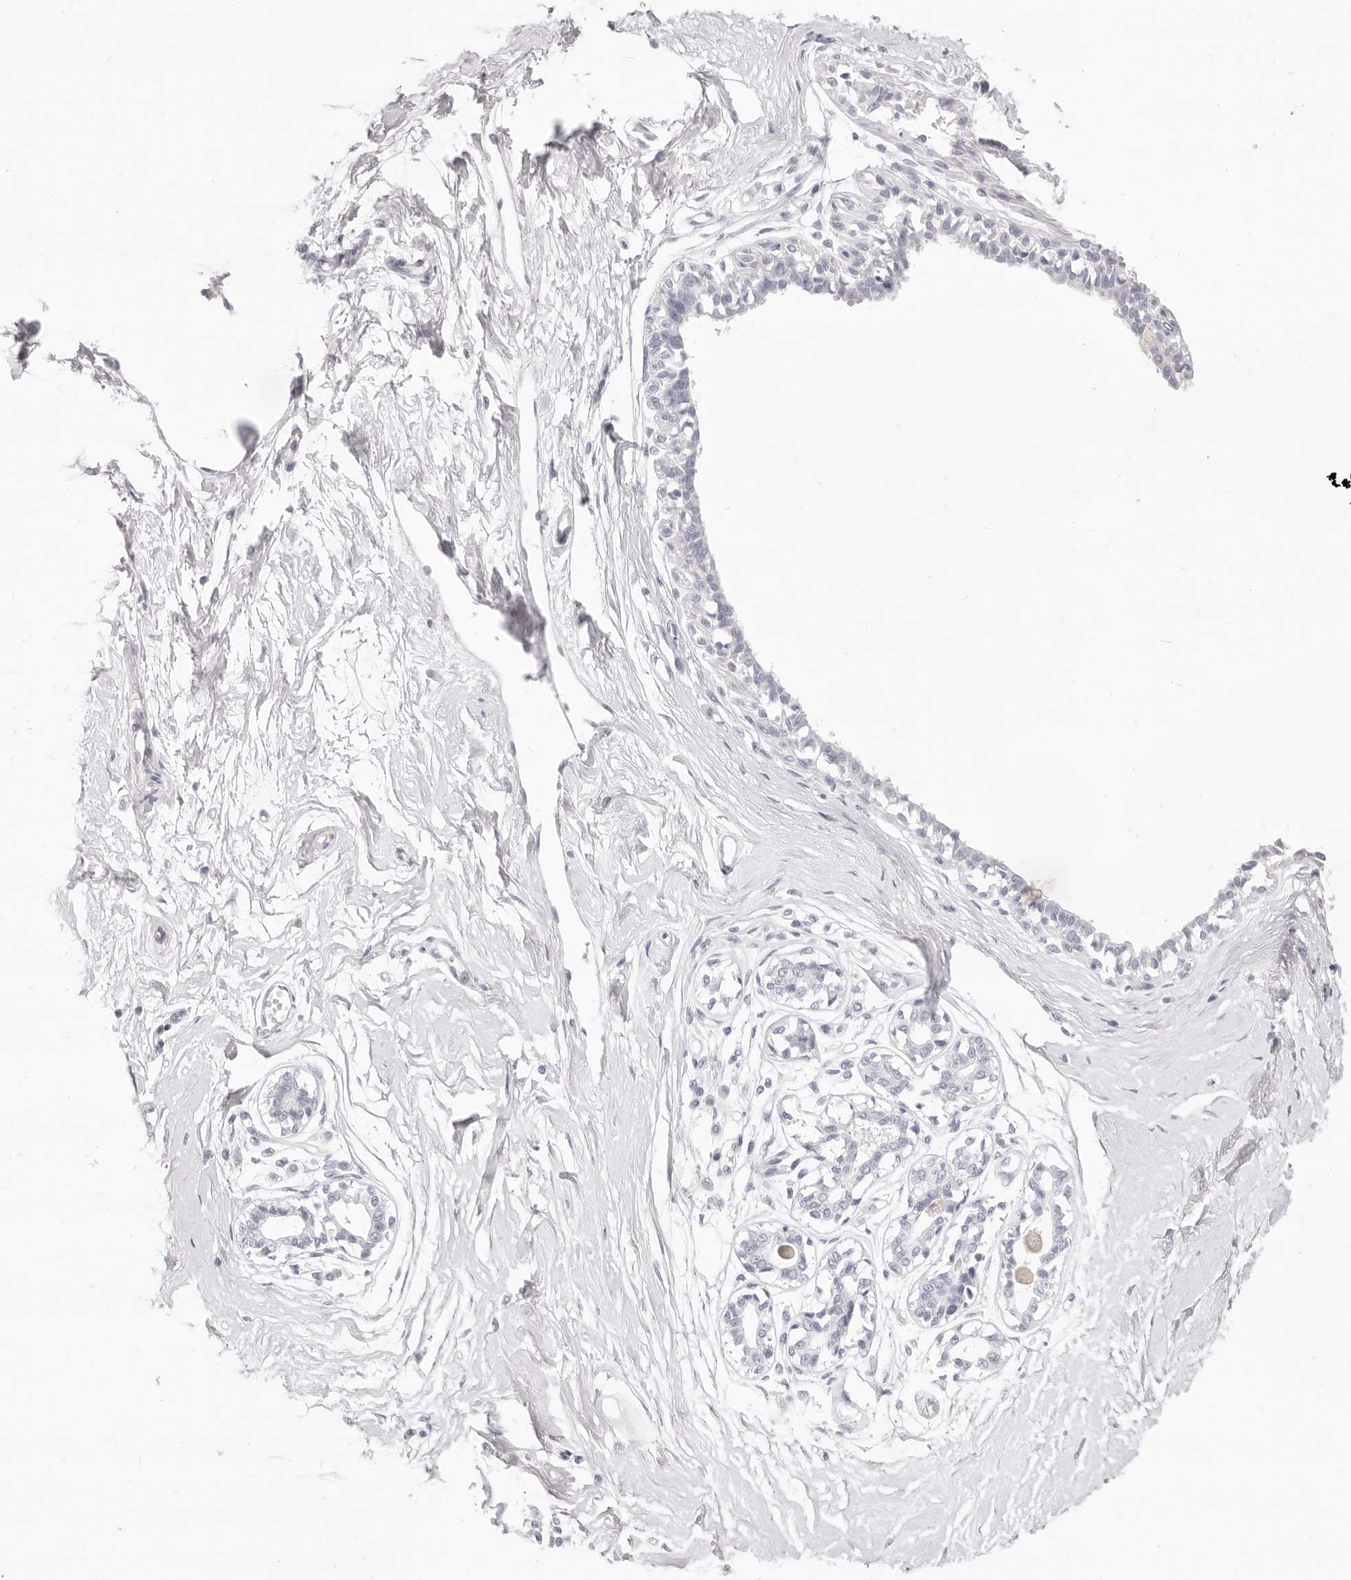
{"staining": {"intensity": "negative", "quantity": "none", "location": "none"}, "tissue": "breast", "cell_type": "Adipocytes", "image_type": "normal", "snomed": [{"axis": "morphology", "description": "Normal tissue, NOS"}, {"axis": "topography", "description": "Breast"}], "caption": "A photomicrograph of breast stained for a protein displays no brown staining in adipocytes. Nuclei are stained in blue.", "gene": "CAMP", "patient": {"sex": "female", "age": 45}}